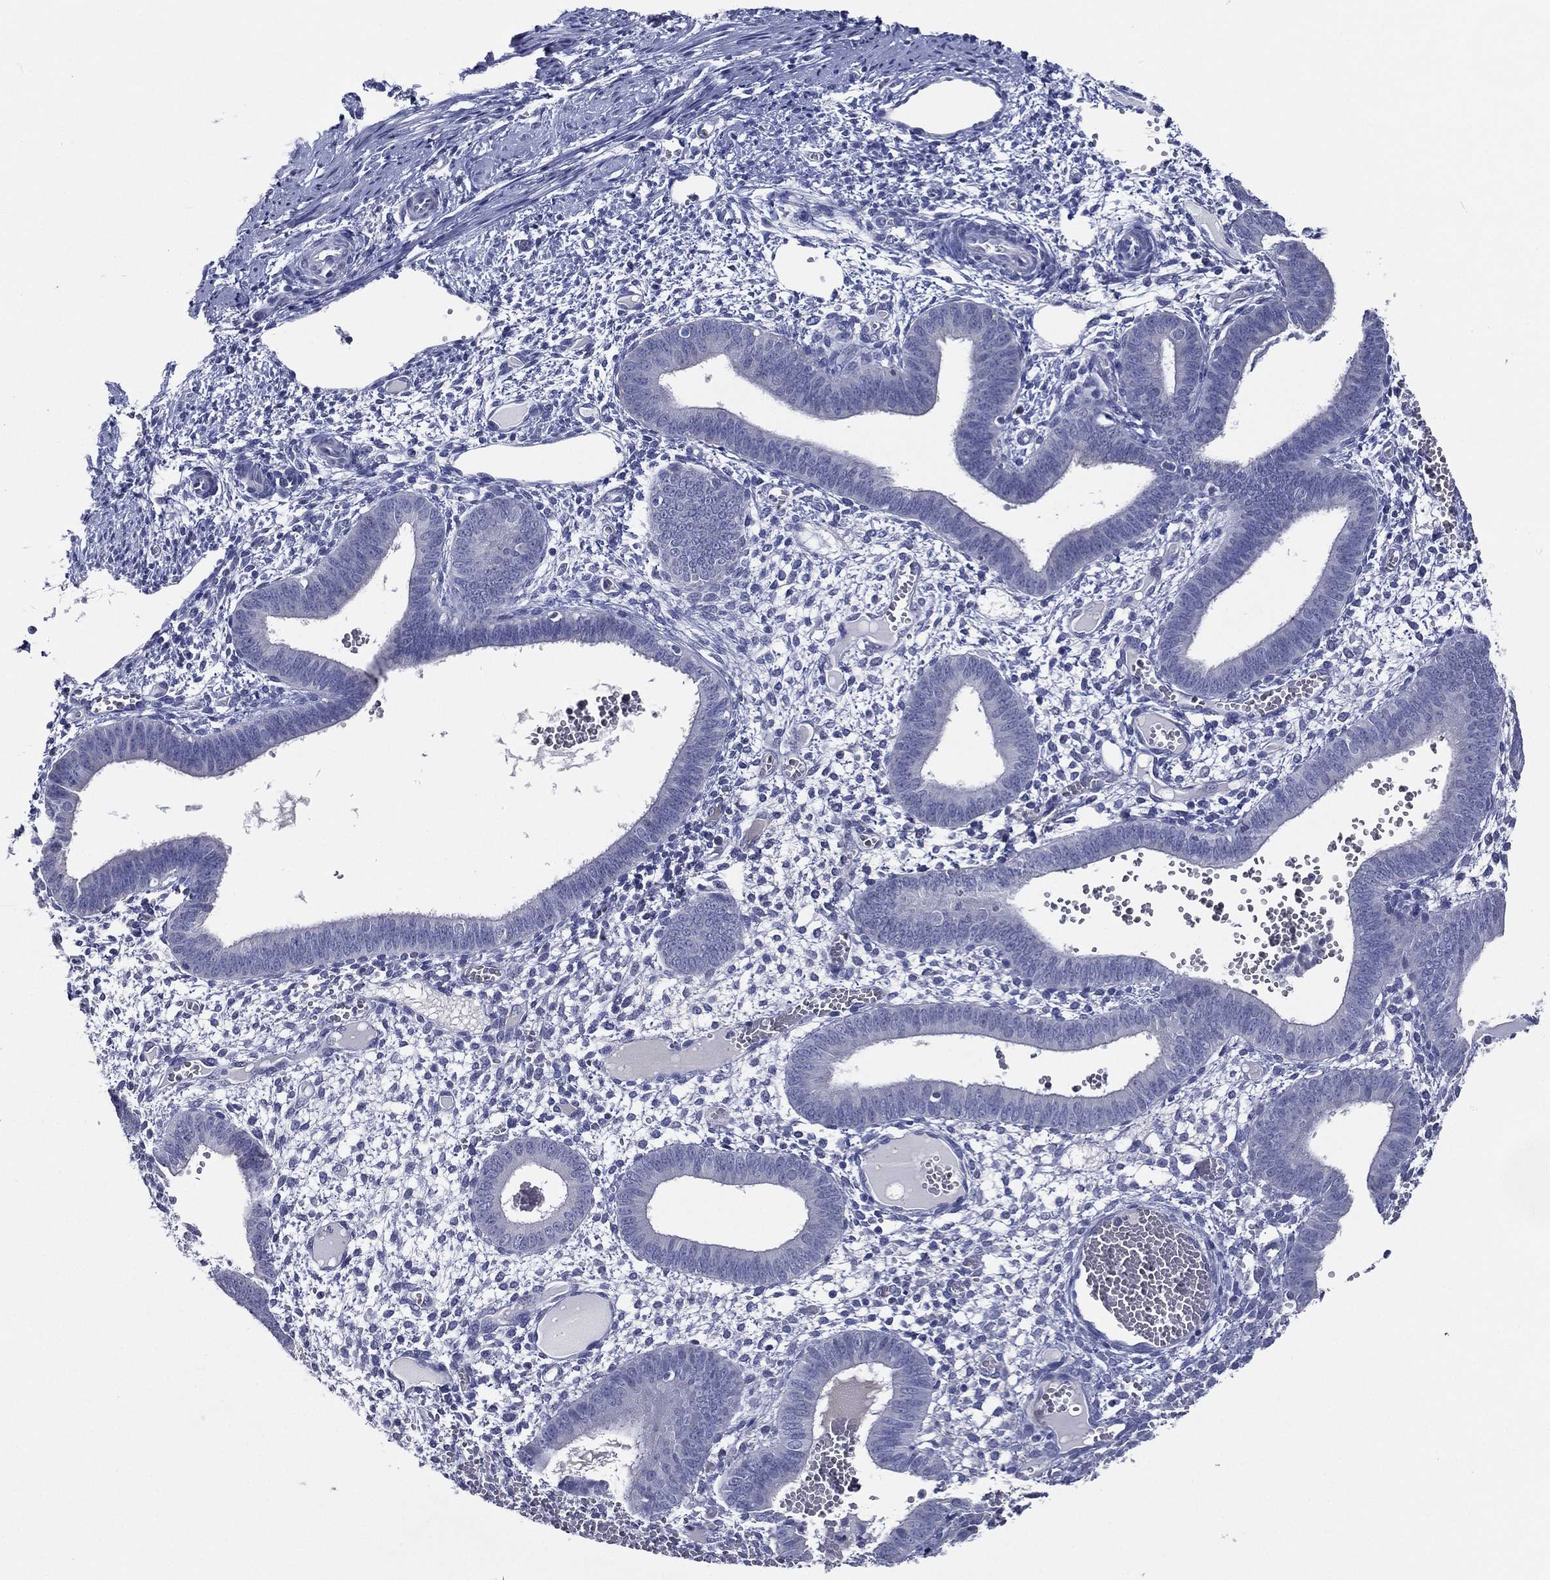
{"staining": {"intensity": "negative", "quantity": "none", "location": "none"}, "tissue": "endometrium", "cell_type": "Cells in endometrial stroma", "image_type": "normal", "snomed": [{"axis": "morphology", "description": "Normal tissue, NOS"}, {"axis": "topography", "description": "Endometrium"}], "caption": "Immunohistochemistry image of unremarkable endometrium stained for a protein (brown), which reveals no positivity in cells in endometrial stroma.", "gene": "SLC13A4", "patient": {"sex": "female", "age": 42}}